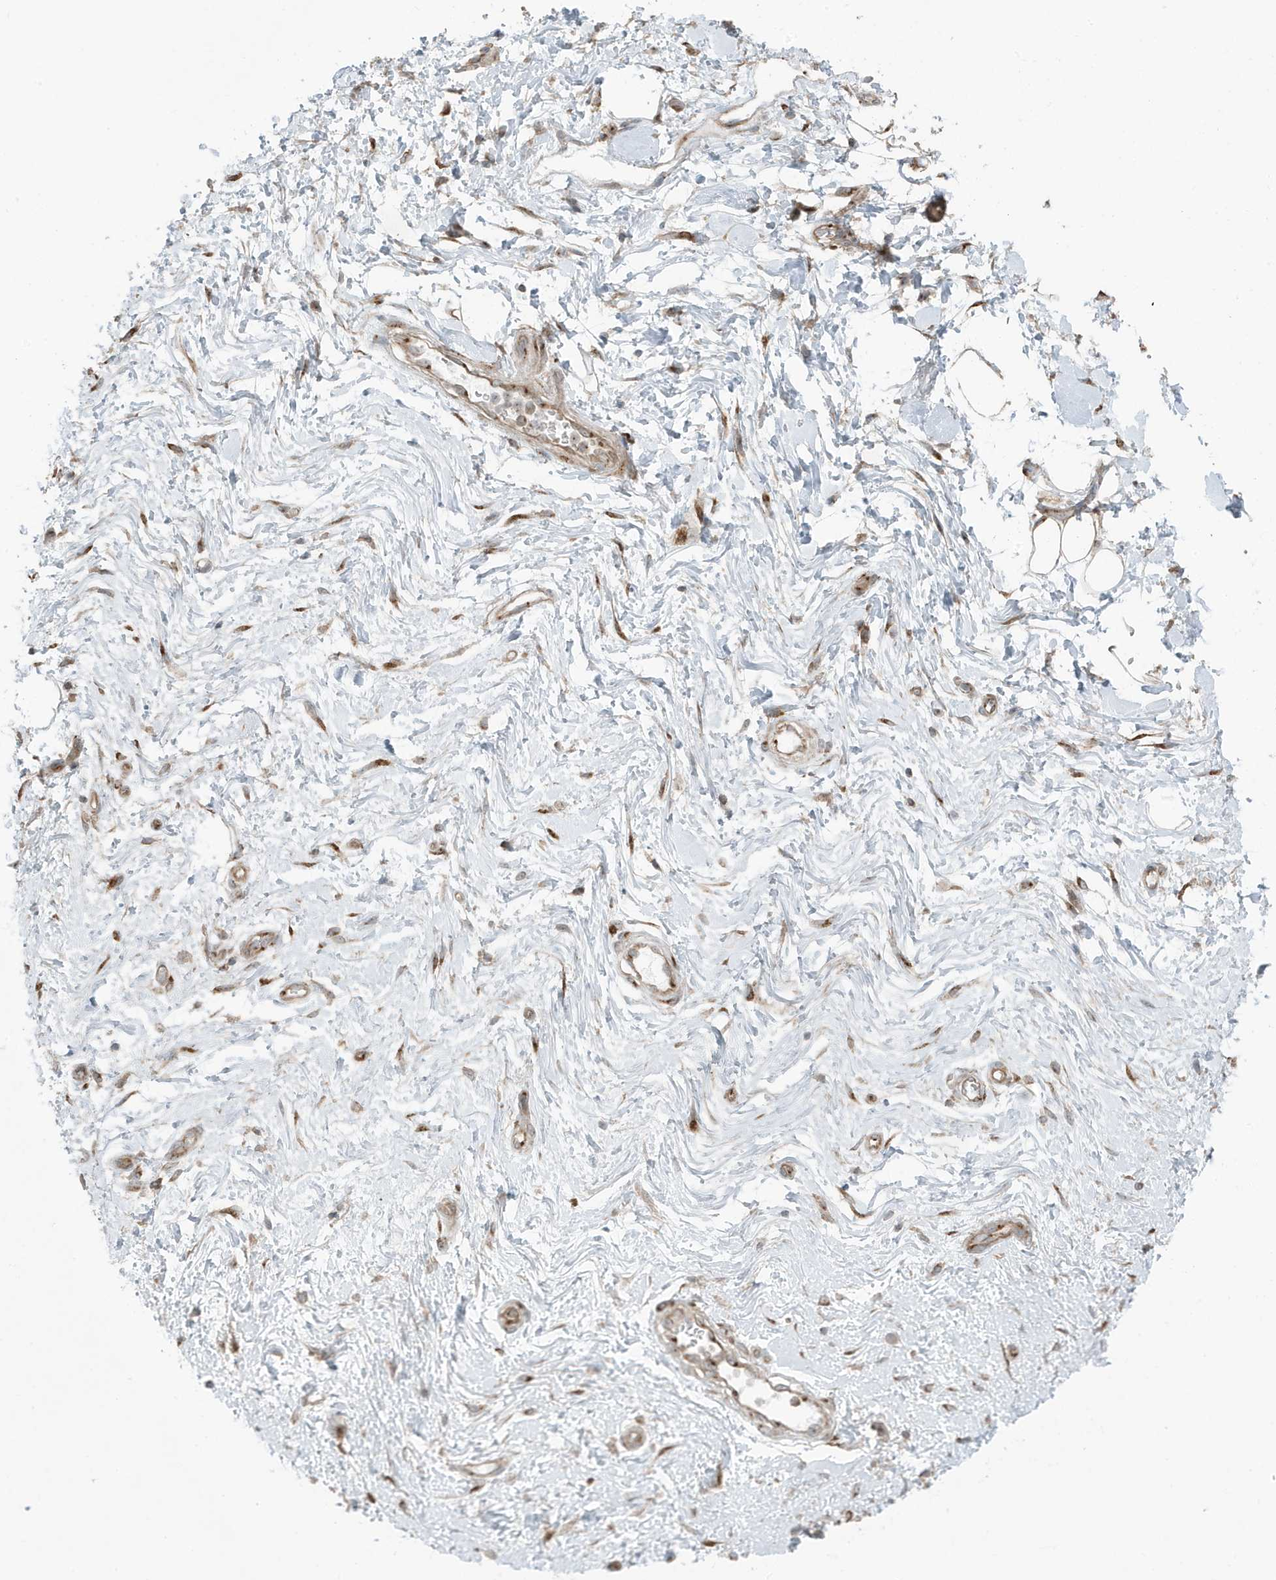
{"staining": {"intensity": "moderate", "quantity": "25%-75%", "location": "cytoplasmic/membranous"}, "tissue": "adipose tissue", "cell_type": "Adipocytes", "image_type": "normal", "snomed": [{"axis": "morphology", "description": "Normal tissue, NOS"}, {"axis": "morphology", "description": "Adenocarcinoma, NOS"}, {"axis": "topography", "description": "Pancreas"}, {"axis": "topography", "description": "Peripheral nerve tissue"}], "caption": "The image exhibits a brown stain indicating the presence of a protein in the cytoplasmic/membranous of adipocytes in adipose tissue. (brown staining indicates protein expression, while blue staining denotes nuclei).", "gene": "GOLGA4", "patient": {"sex": "male", "age": 59}}